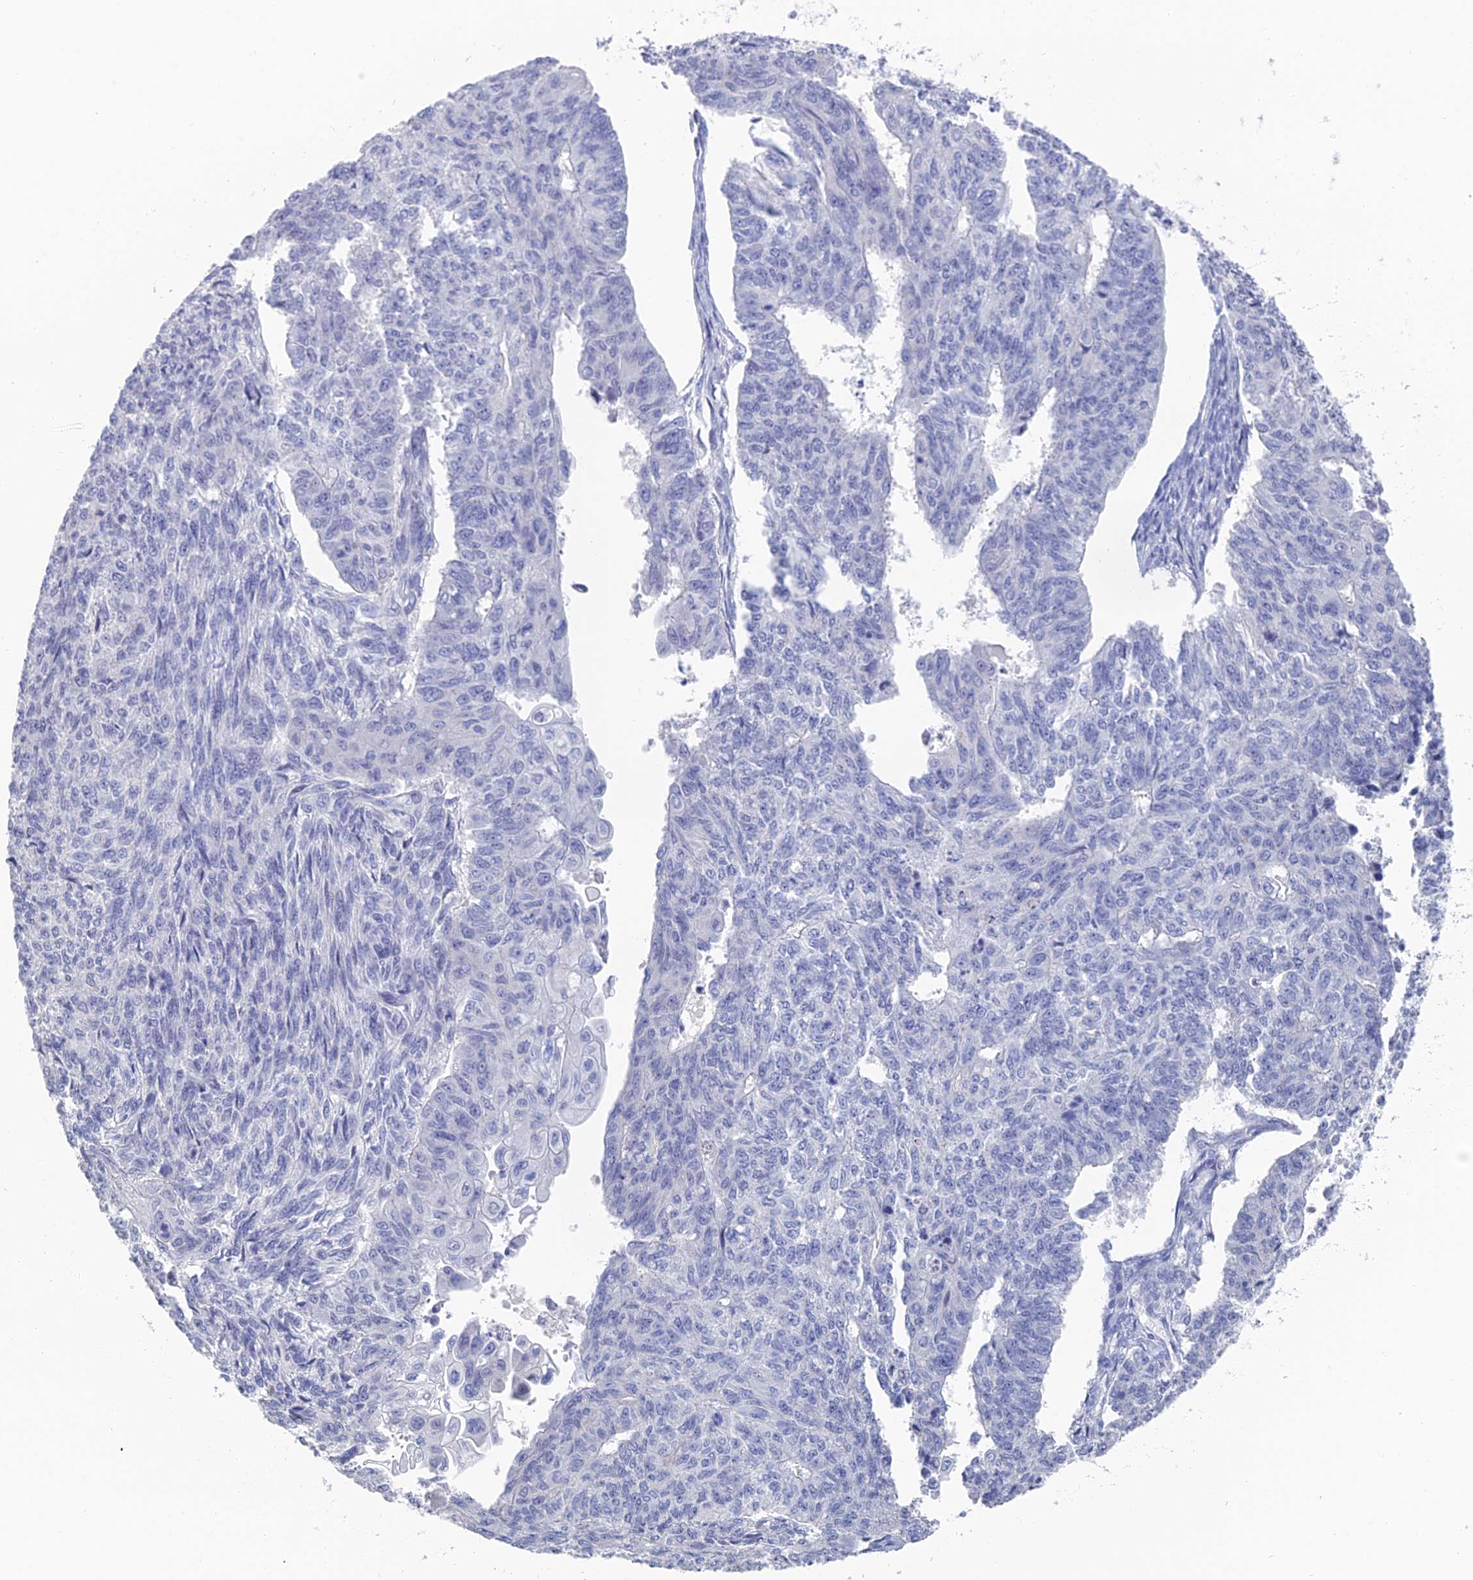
{"staining": {"intensity": "negative", "quantity": "none", "location": "none"}, "tissue": "endometrial cancer", "cell_type": "Tumor cells", "image_type": "cancer", "snomed": [{"axis": "morphology", "description": "Adenocarcinoma, NOS"}, {"axis": "topography", "description": "Endometrium"}], "caption": "IHC image of human endometrial adenocarcinoma stained for a protein (brown), which exhibits no expression in tumor cells.", "gene": "GFAP", "patient": {"sex": "female", "age": 32}}